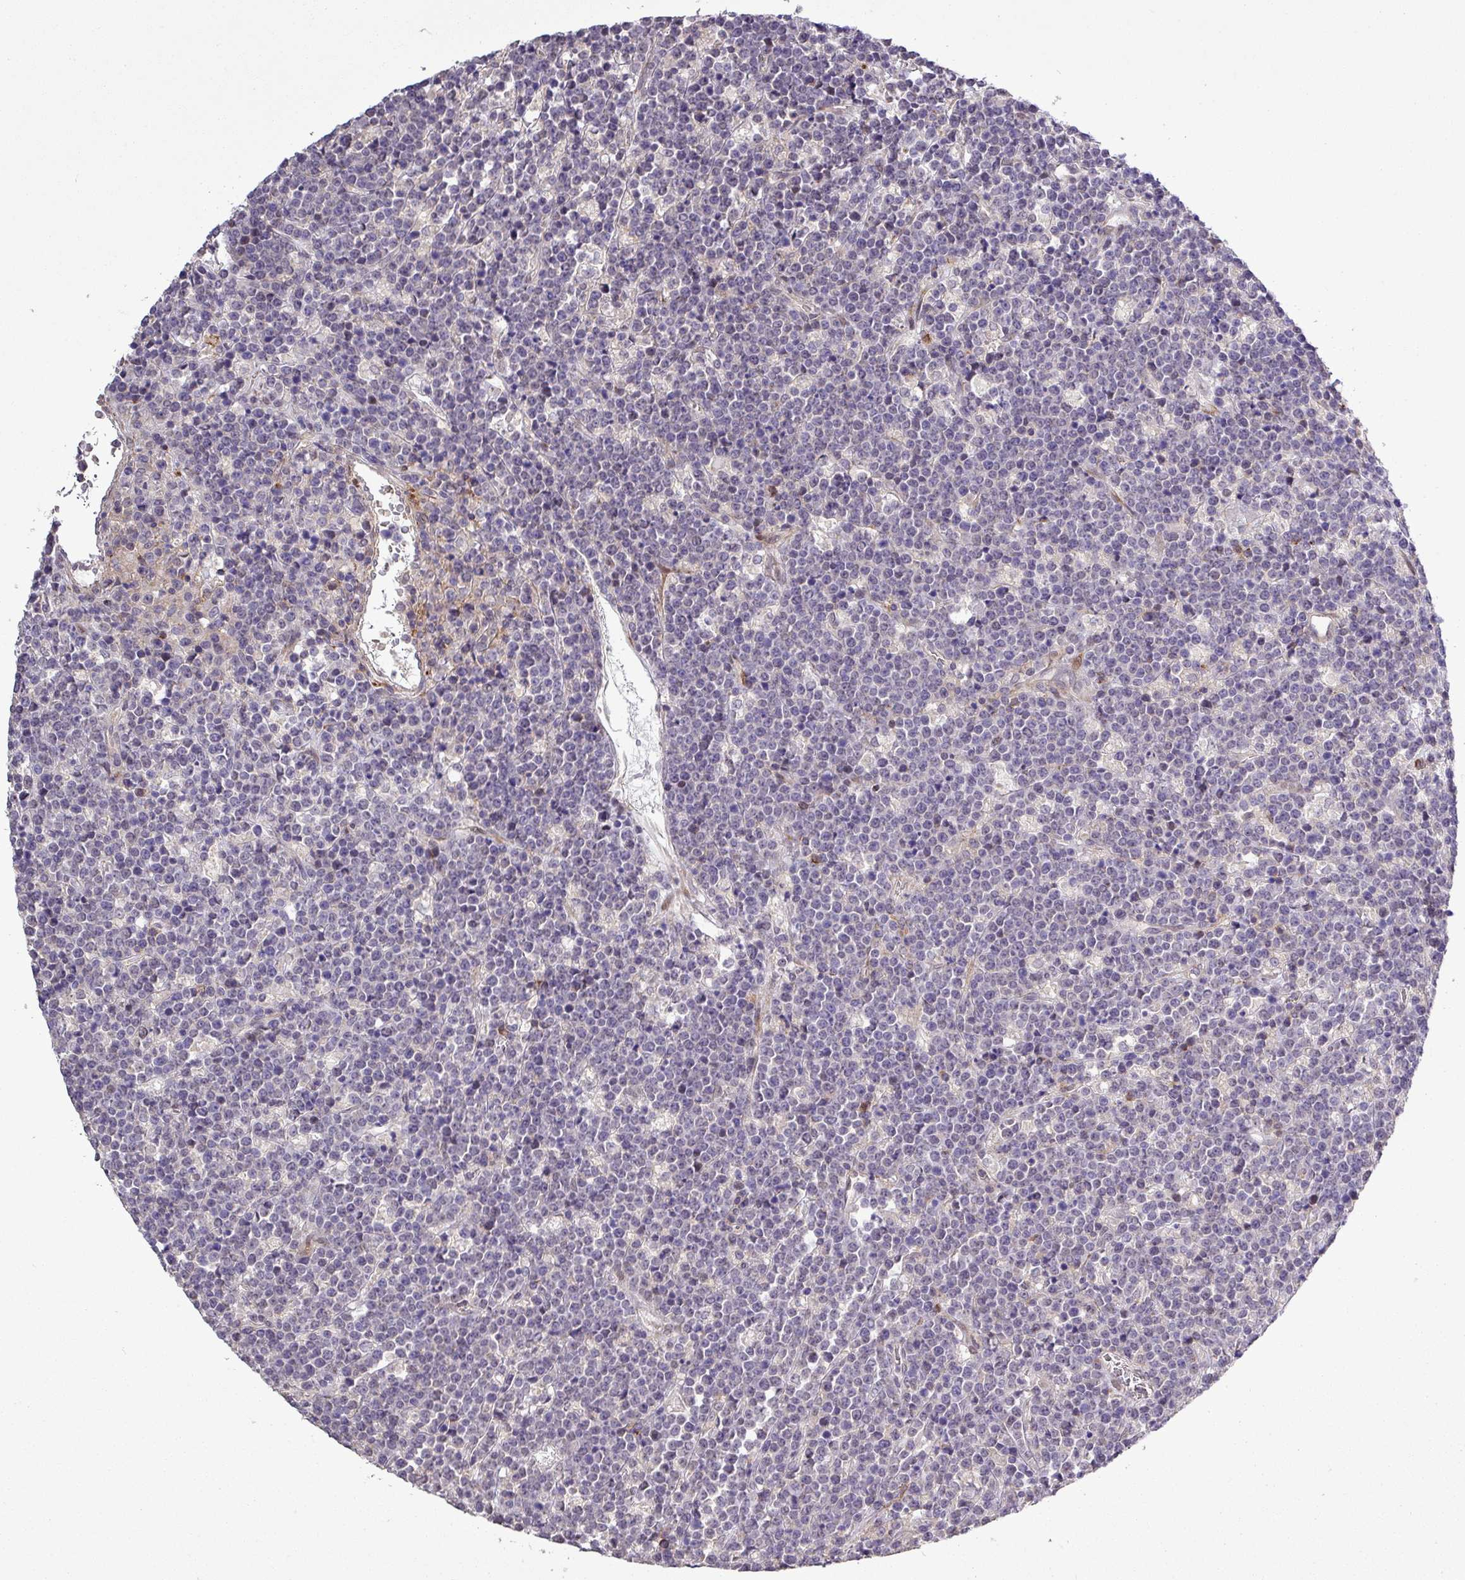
{"staining": {"intensity": "negative", "quantity": "none", "location": "none"}, "tissue": "lymphoma", "cell_type": "Tumor cells", "image_type": "cancer", "snomed": [{"axis": "morphology", "description": "Malignant lymphoma, non-Hodgkin's type, High grade"}, {"axis": "topography", "description": "Ovary"}], "caption": "The histopathology image shows no staining of tumor cells in malignant lymphoma, non-Hodgkin's type (high-grade).", "gene": "TPRA1", "patient": {"sex": "female", "age": 56}}